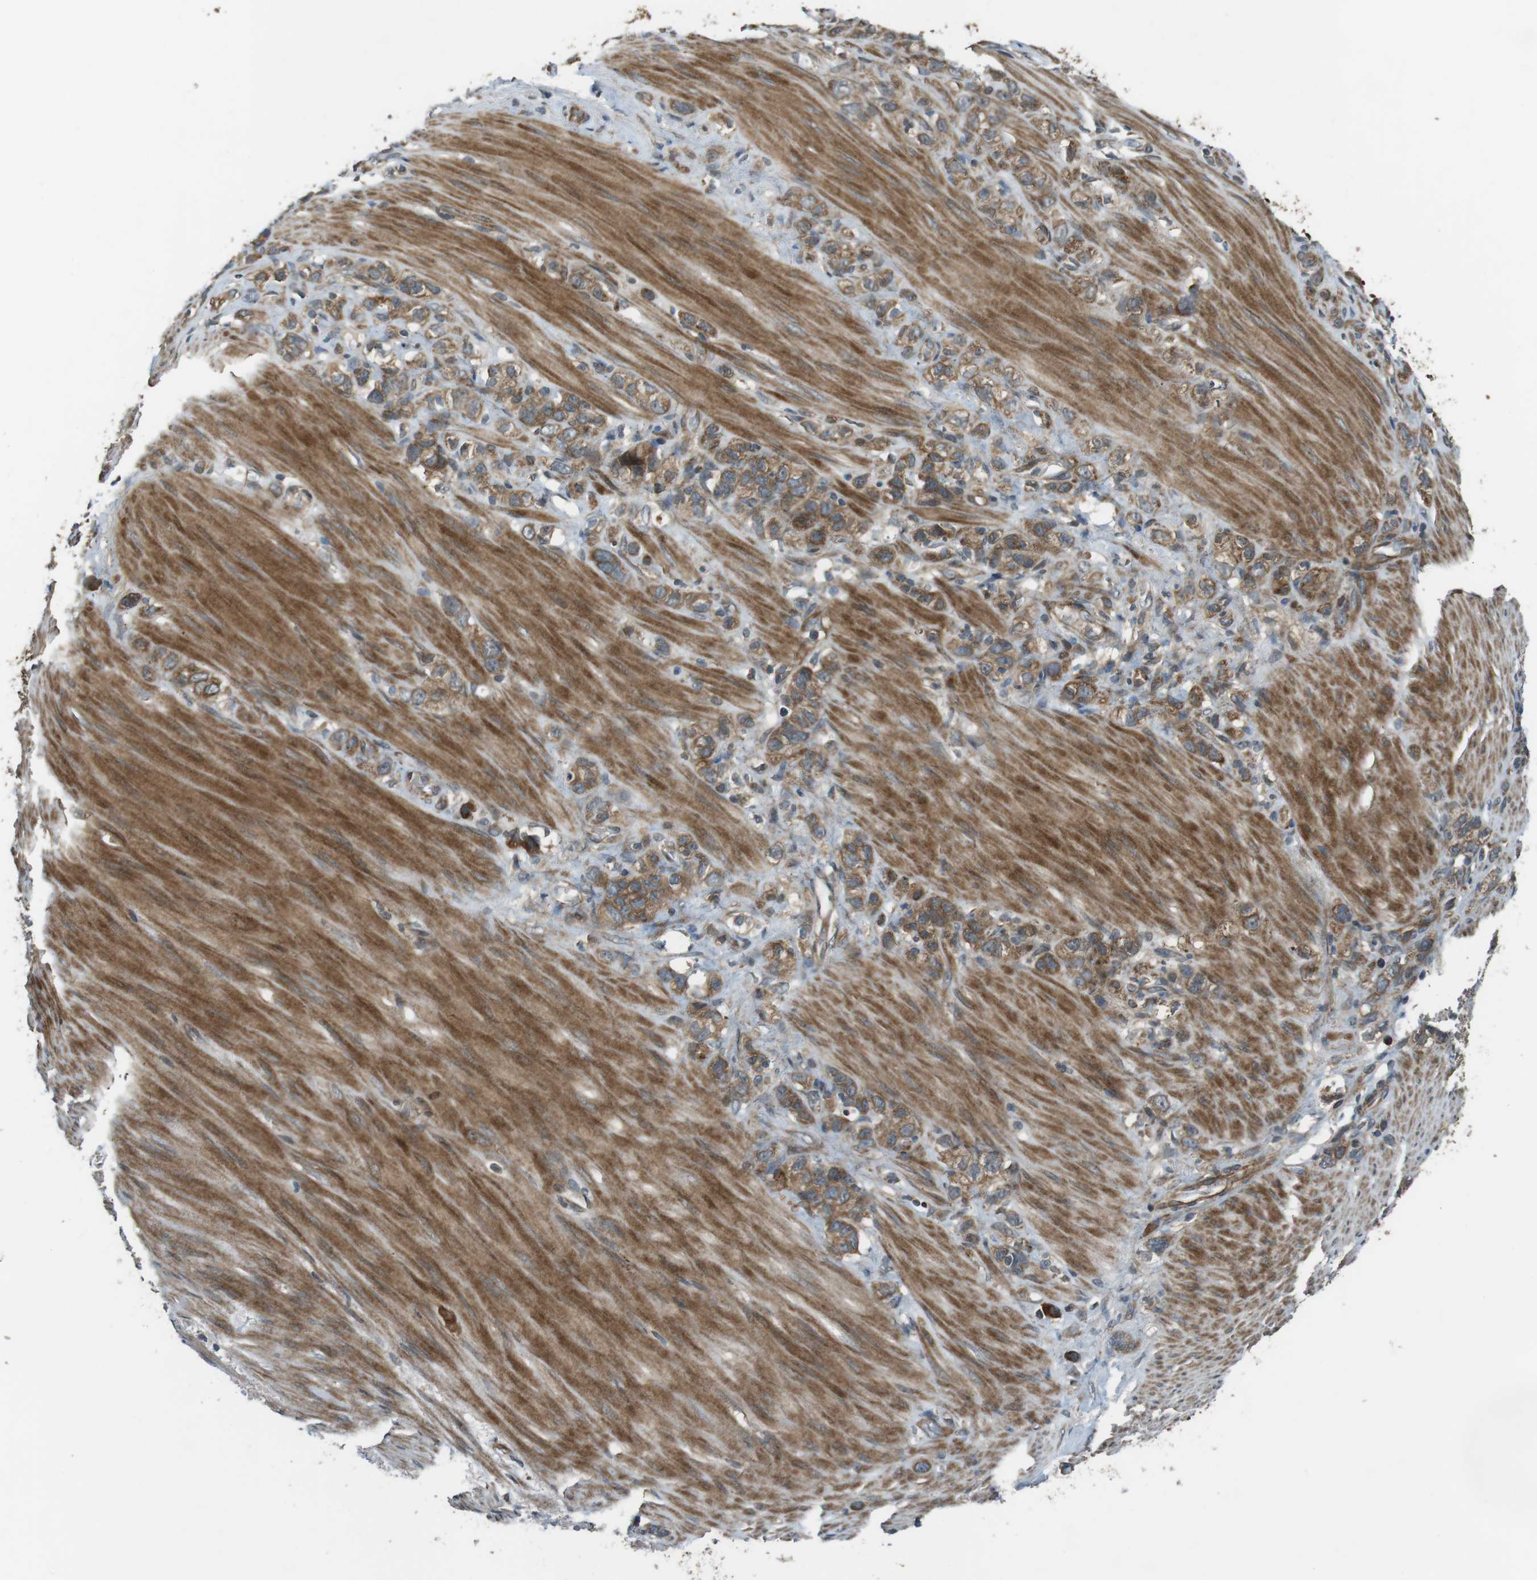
{"staining": {"intensity": "moderate", "quantity": ">75%", "location": "cytoplasmic/membranous"}, "tissue": "stomach cancer", "cell_type": "Tumor cells", "image_type": "cancer", "snomed": [{"axis": "morphology", "description": "Normal tissue, NOS"}, {"axis": "morphology", "description": "Adenocarcinoma, NOS"}, {"axis": "morphology", "description": "Adenocarcinoma, High grade"}, {"axis": "topography", "description": "Stomach, upper"}, {"axis": "topography", "description": "Stomach"}], "caption": "Tumor cells exhibit medium levels of moderate cytoplasmic/membranous staining in about >75% of cells in stomach adenocarcinoma. (IHC, brightfield microscopy, high magnification).", "gene": "IFFO2", "patient": {"sex": "female", "age": 65}}